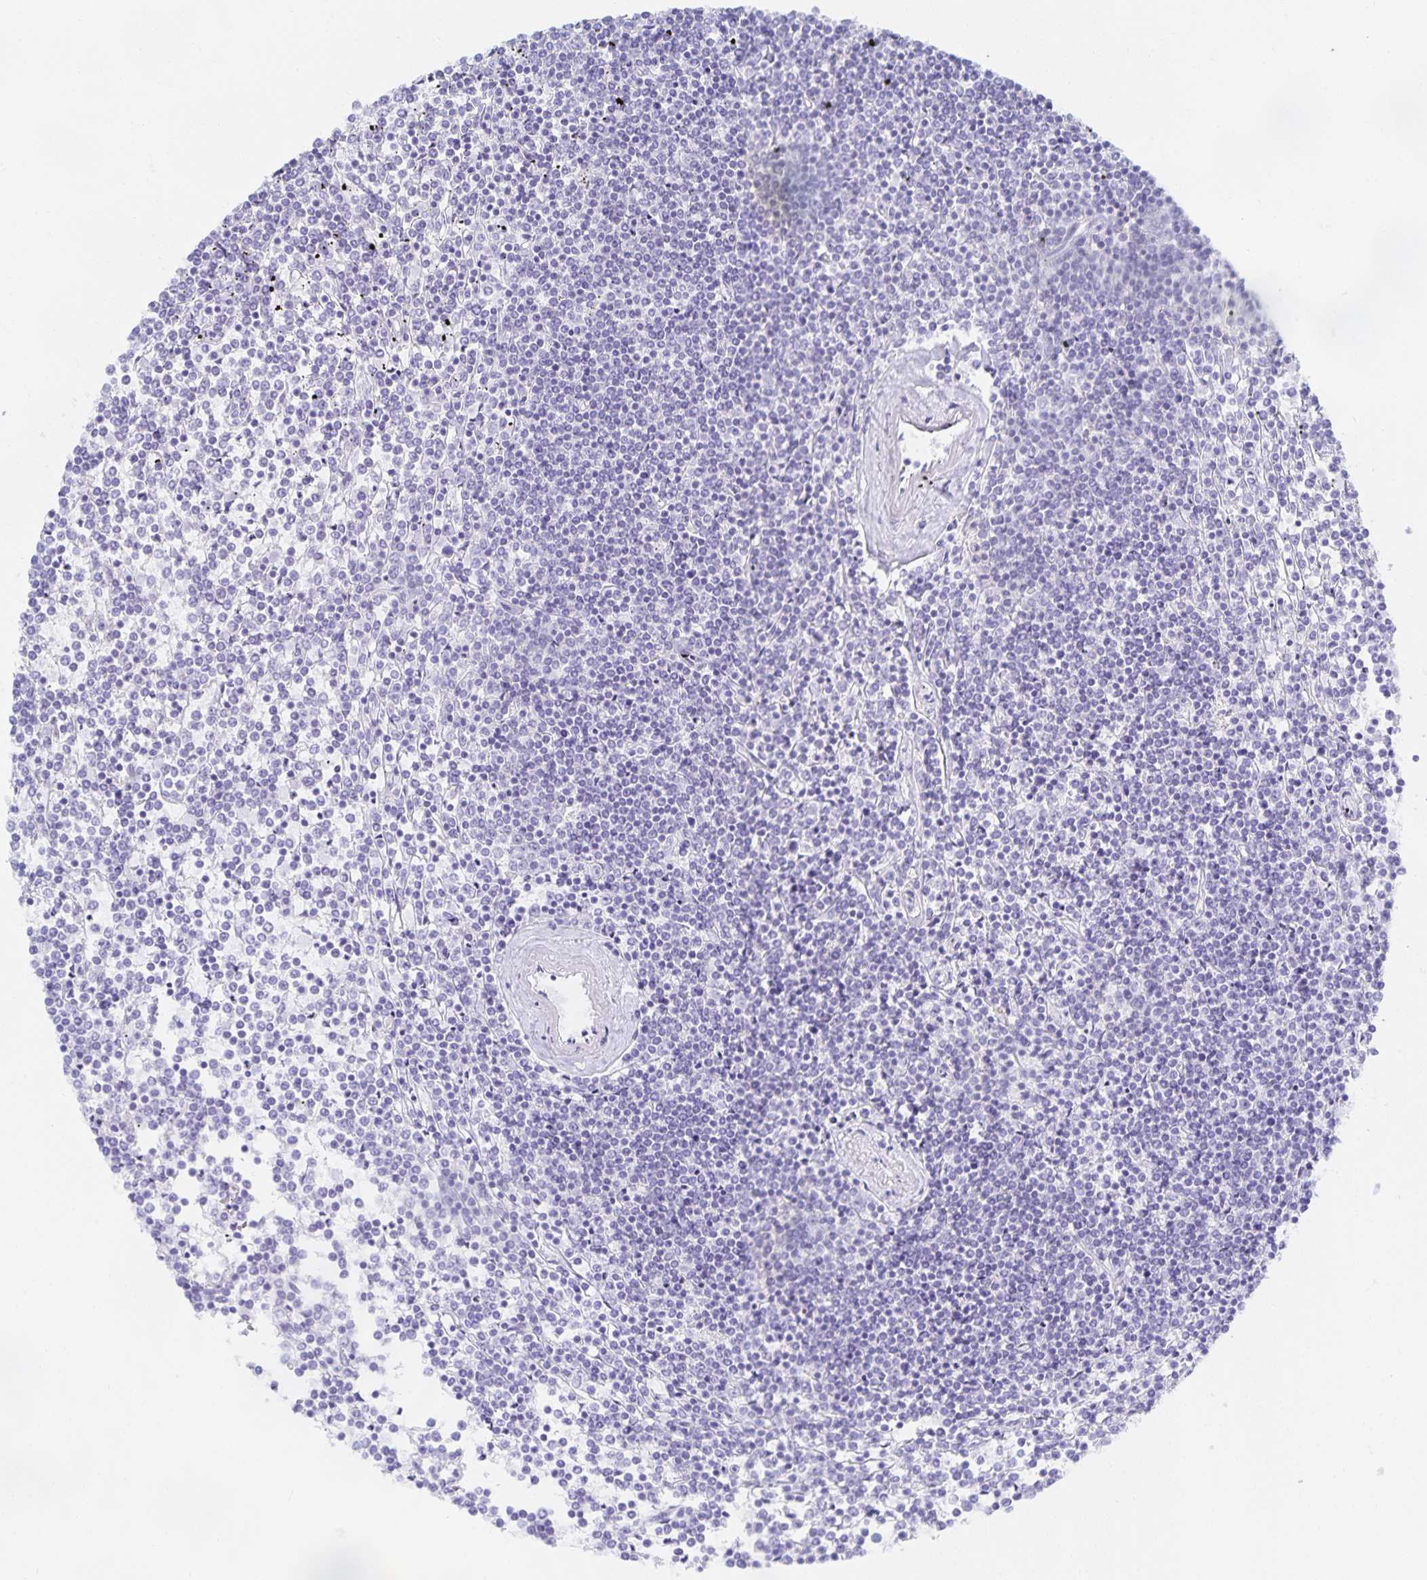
{"staining": {"intensity": "negative", "quantity": "none", "location": "none"}, "tissue": "lymphoma", "cell_type": "Tumor cells", "image_type": "cancer", "snomed": [{"axis": "morphology", "description": "Malignant lymphoma, non-Hodgkin's type, Low grade"}, {"axis": "topography", "description": "Spleen"}], "caption": "An image of lymphoma stained for a protein displays no brown staining in tumor cells.", "gene": "SNTN", "patient": {"sex": "female", "age": 19}}